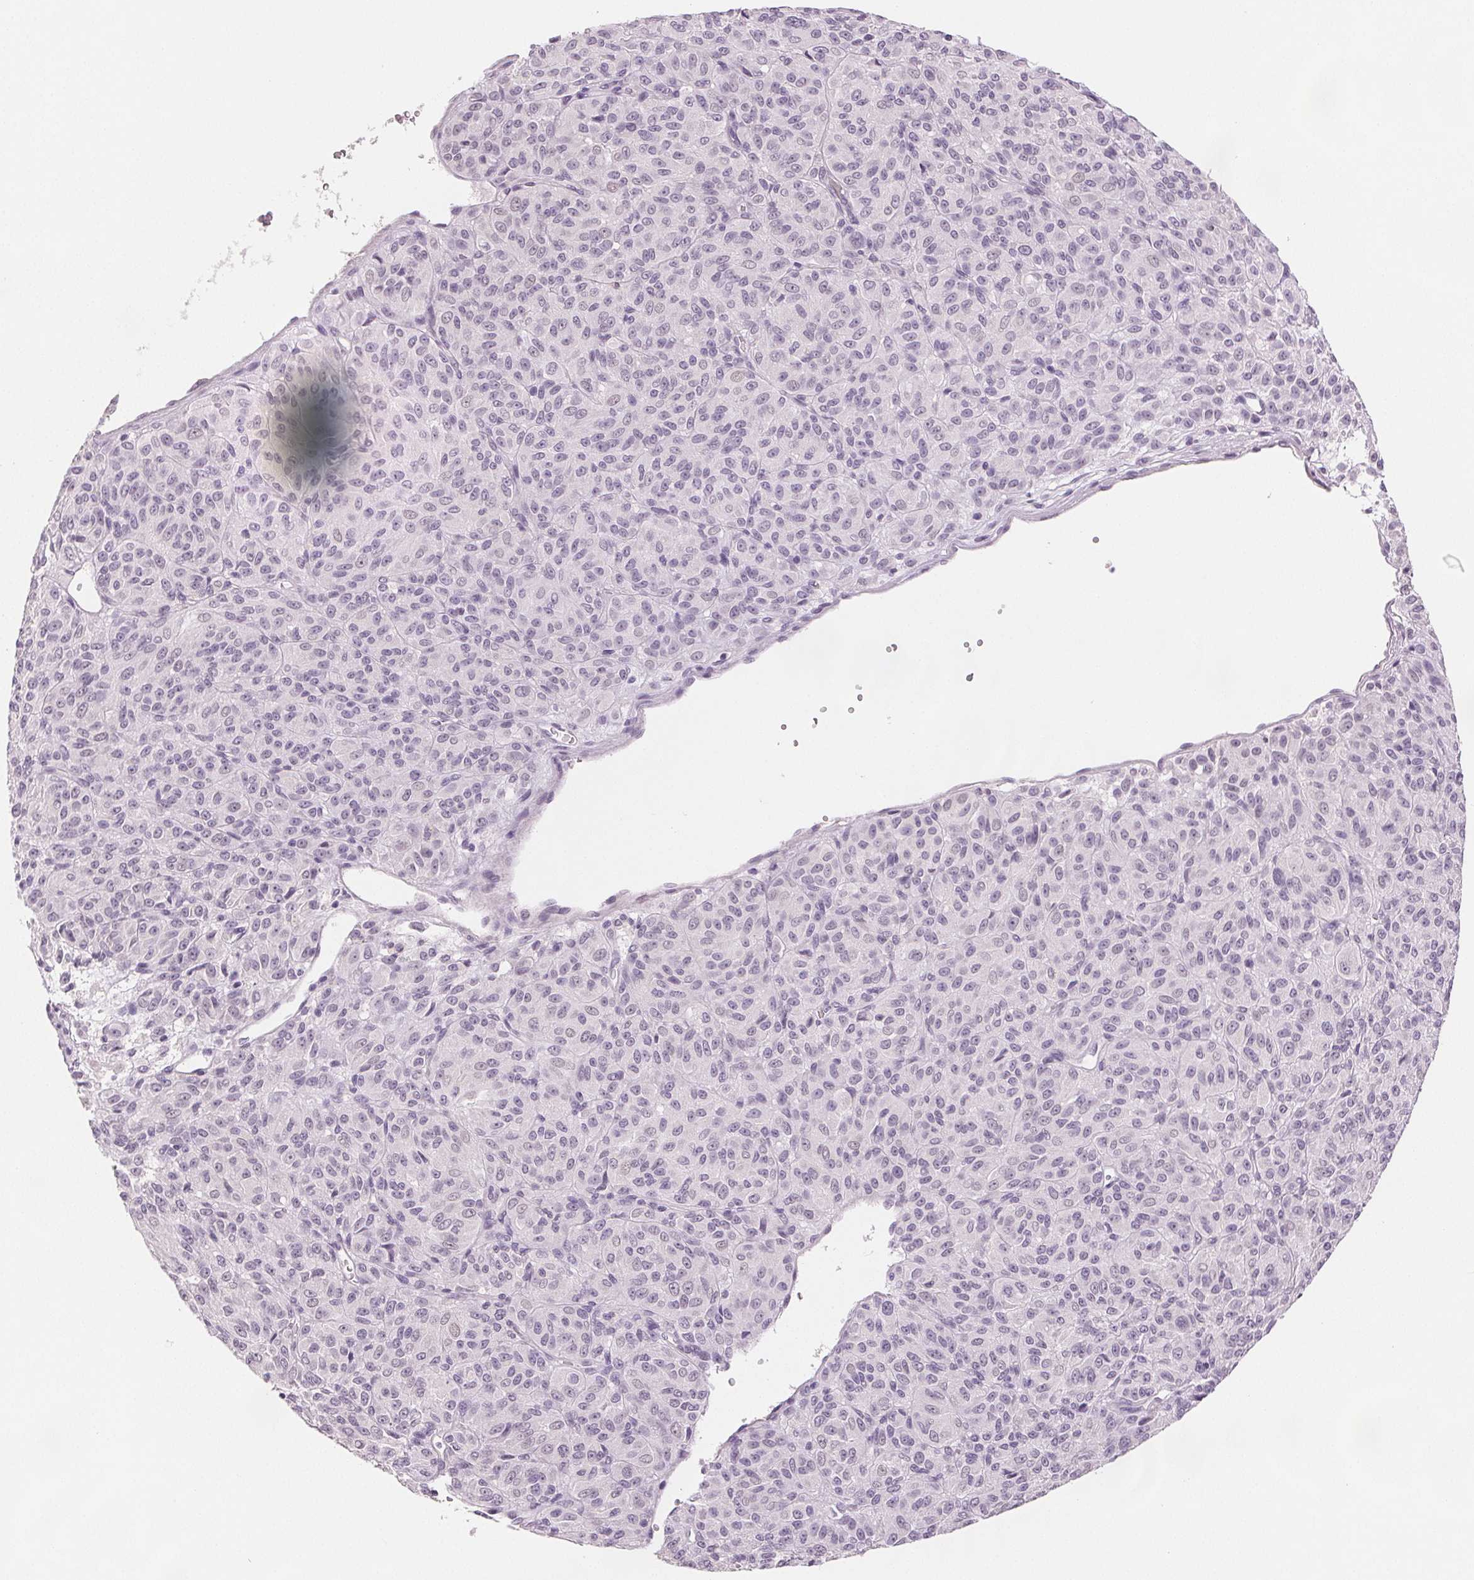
{"staining": {"intensity": "negative", "quantity": "none", "location": "none"}, "tissue": "melanoma", "cell_type": "Tumor cells", "image_type": "cancer", "snomed": [{"axis": "morphology", "description": "Malignant melanoma, Metastatic site"}, {"axis": "topography", "description": "Brain"}], "caption": "Tumor cells show no significant protein staining in melanoma.", "gene": "SCGN", "patient": {"sex": "female", "age": 56}}